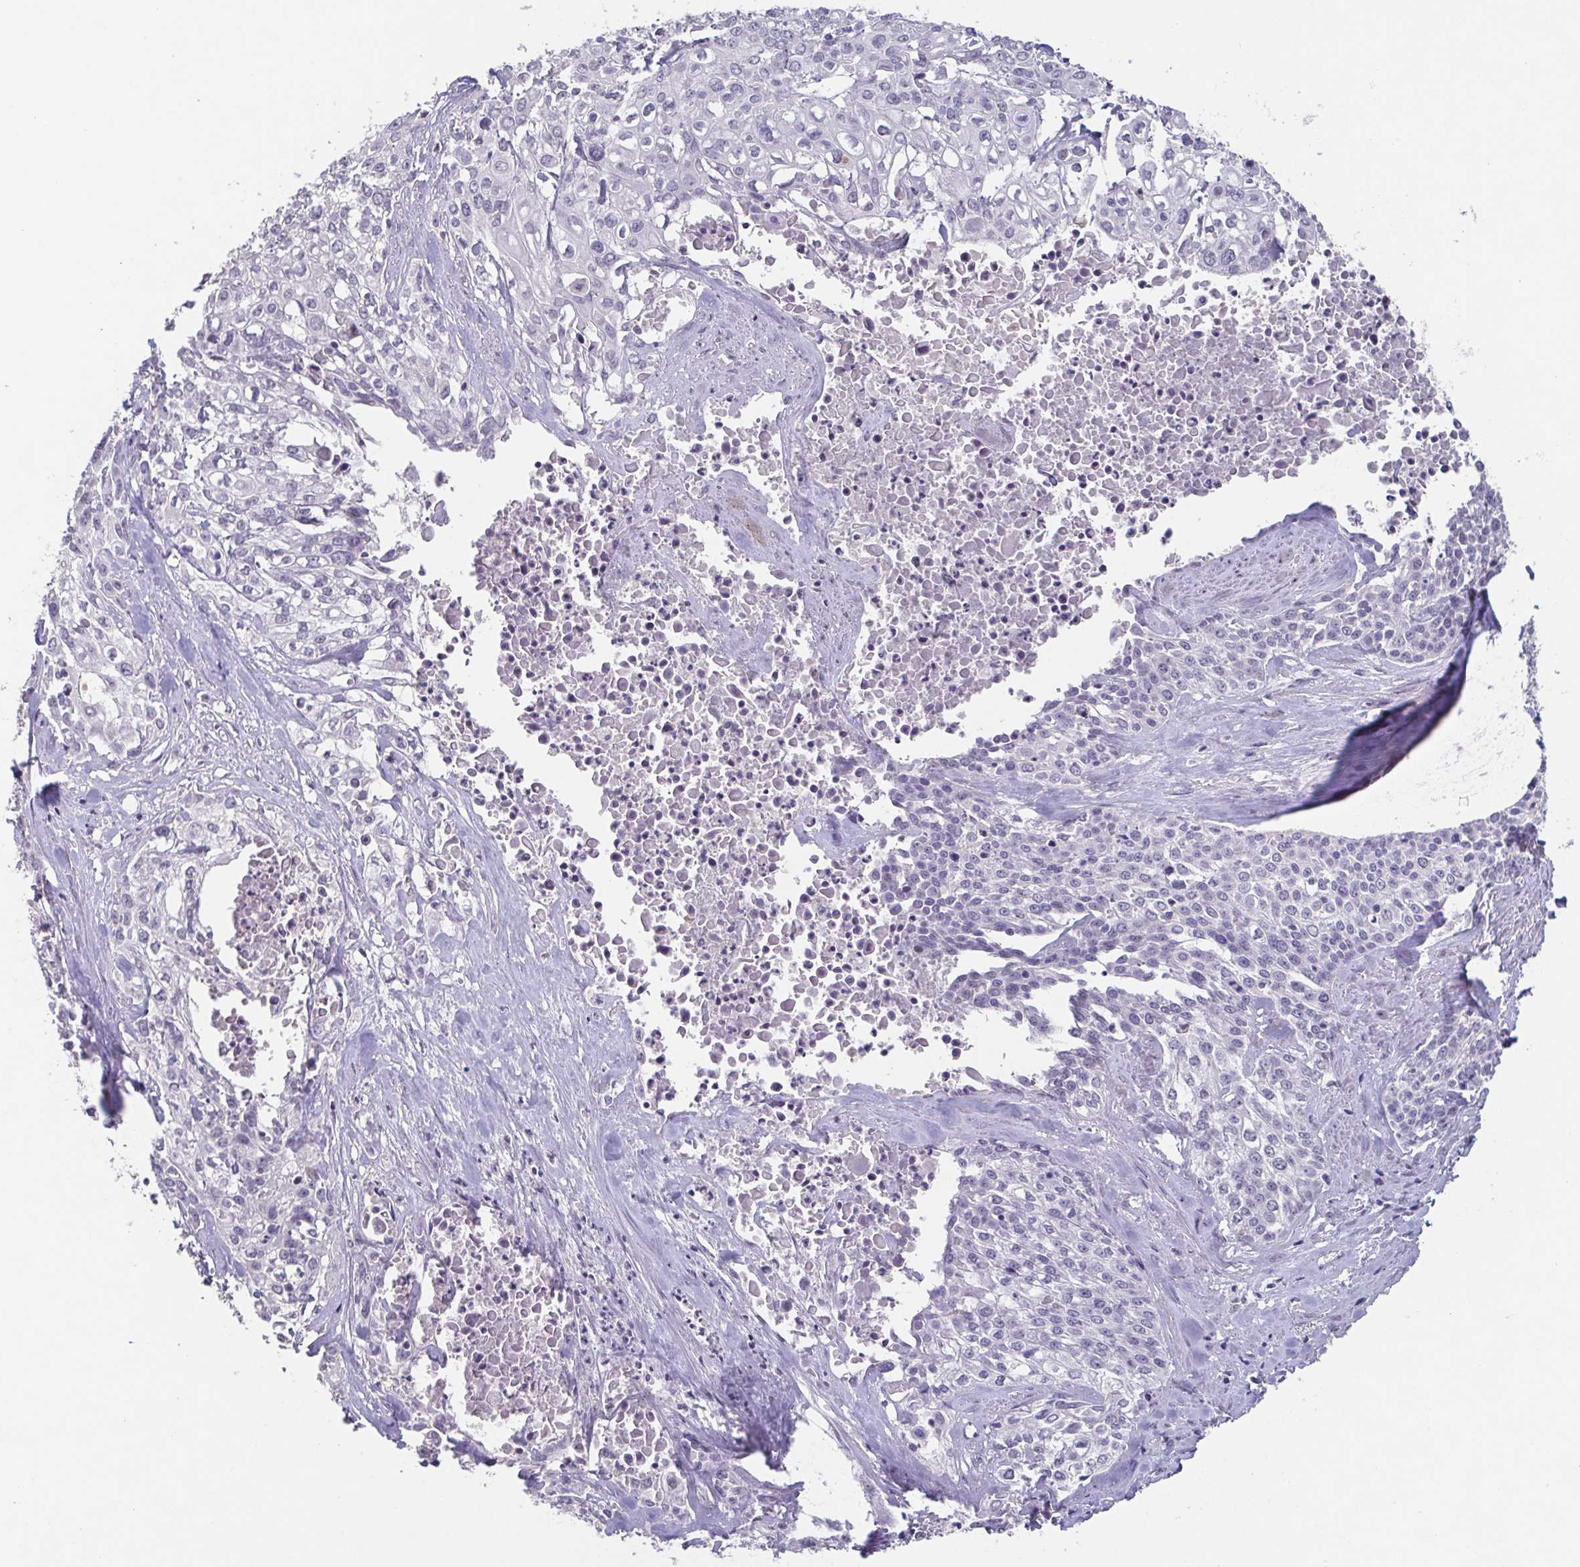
{"staining": {"intensity": "negative", "quantity": "none", "location": "none"}, "tissue": "cervical cancer", "cell_type": "Tumor cells", "image_type": "cancer", "snomed": [{"axis": "morphology", "description": "Squamous cell carcinoma, NOS"}, {"axis": "topography", "description": "Cervix"}], "caption": "Squamous cell carcinoma (cervical) was stained to show a protein in brown. There is no significant expression in tumor cells. (Brightfield microscopy of DAB (3,3'-diaminobenzidine) IHC at high magnification).", "gene": "GHRL", "patient": {"sex": "female", "age": 39}}